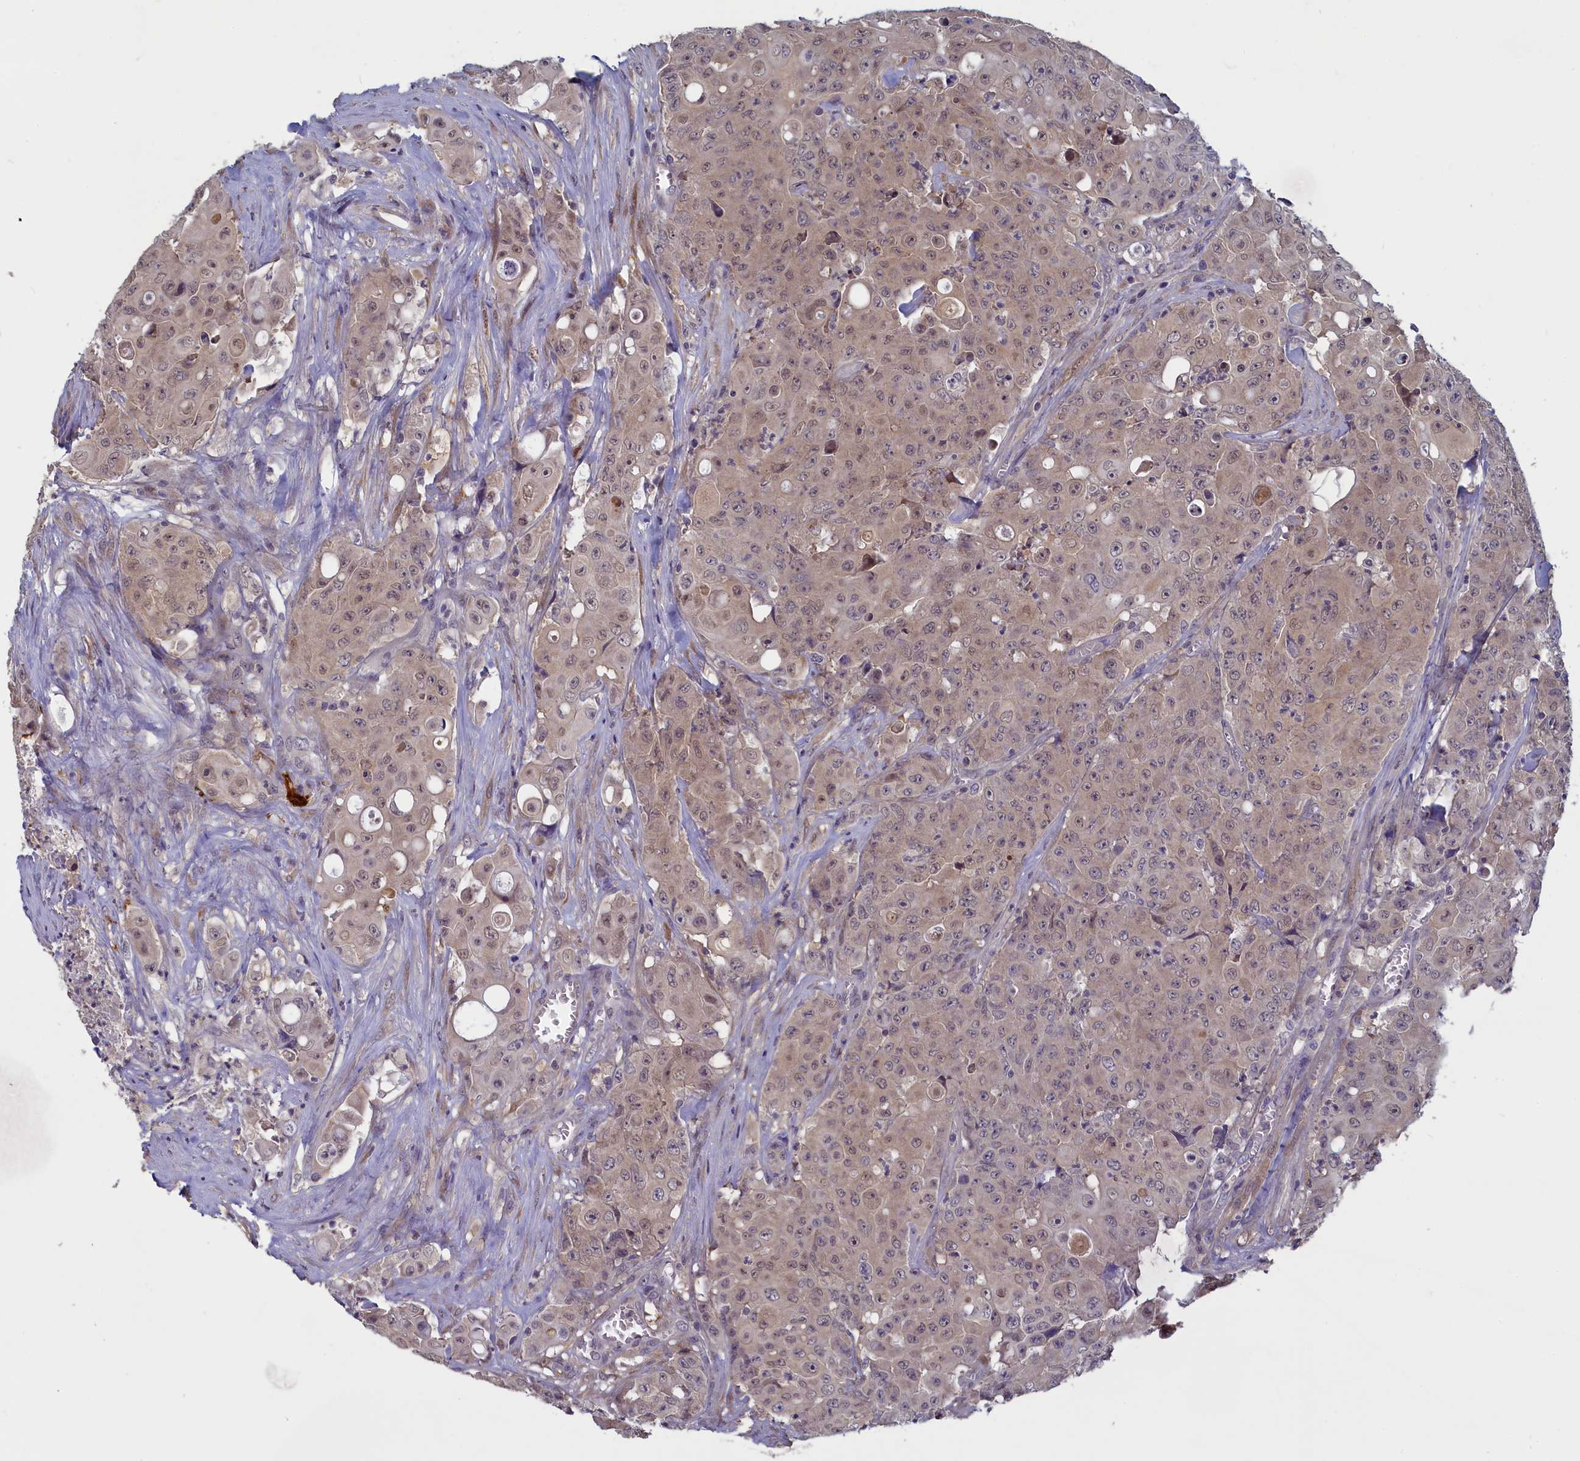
{"staining": {"intensity": "weak", "quantity": "25%-75%", "location": "cytoplasmic/membranous,nuclear"}, "tissue": "colorectal cancer", "cell_type": "Tumor cells", "image_type": "cancer", "snomed": [{"axis": "morphology", "description": "Adenocarcinoma, NOS"}, {"axis": "topography", "description": "Colon"}], "caption": "Protein expression analysis of colorectal cancer (adenocarcinoma) demonstrates weak cytoplasmic/membranous and nuclear staining in approximately 25%-75% of tumor cells.", "gene": "UCHL3", "patient": {"sex": "male", "age": 51}}